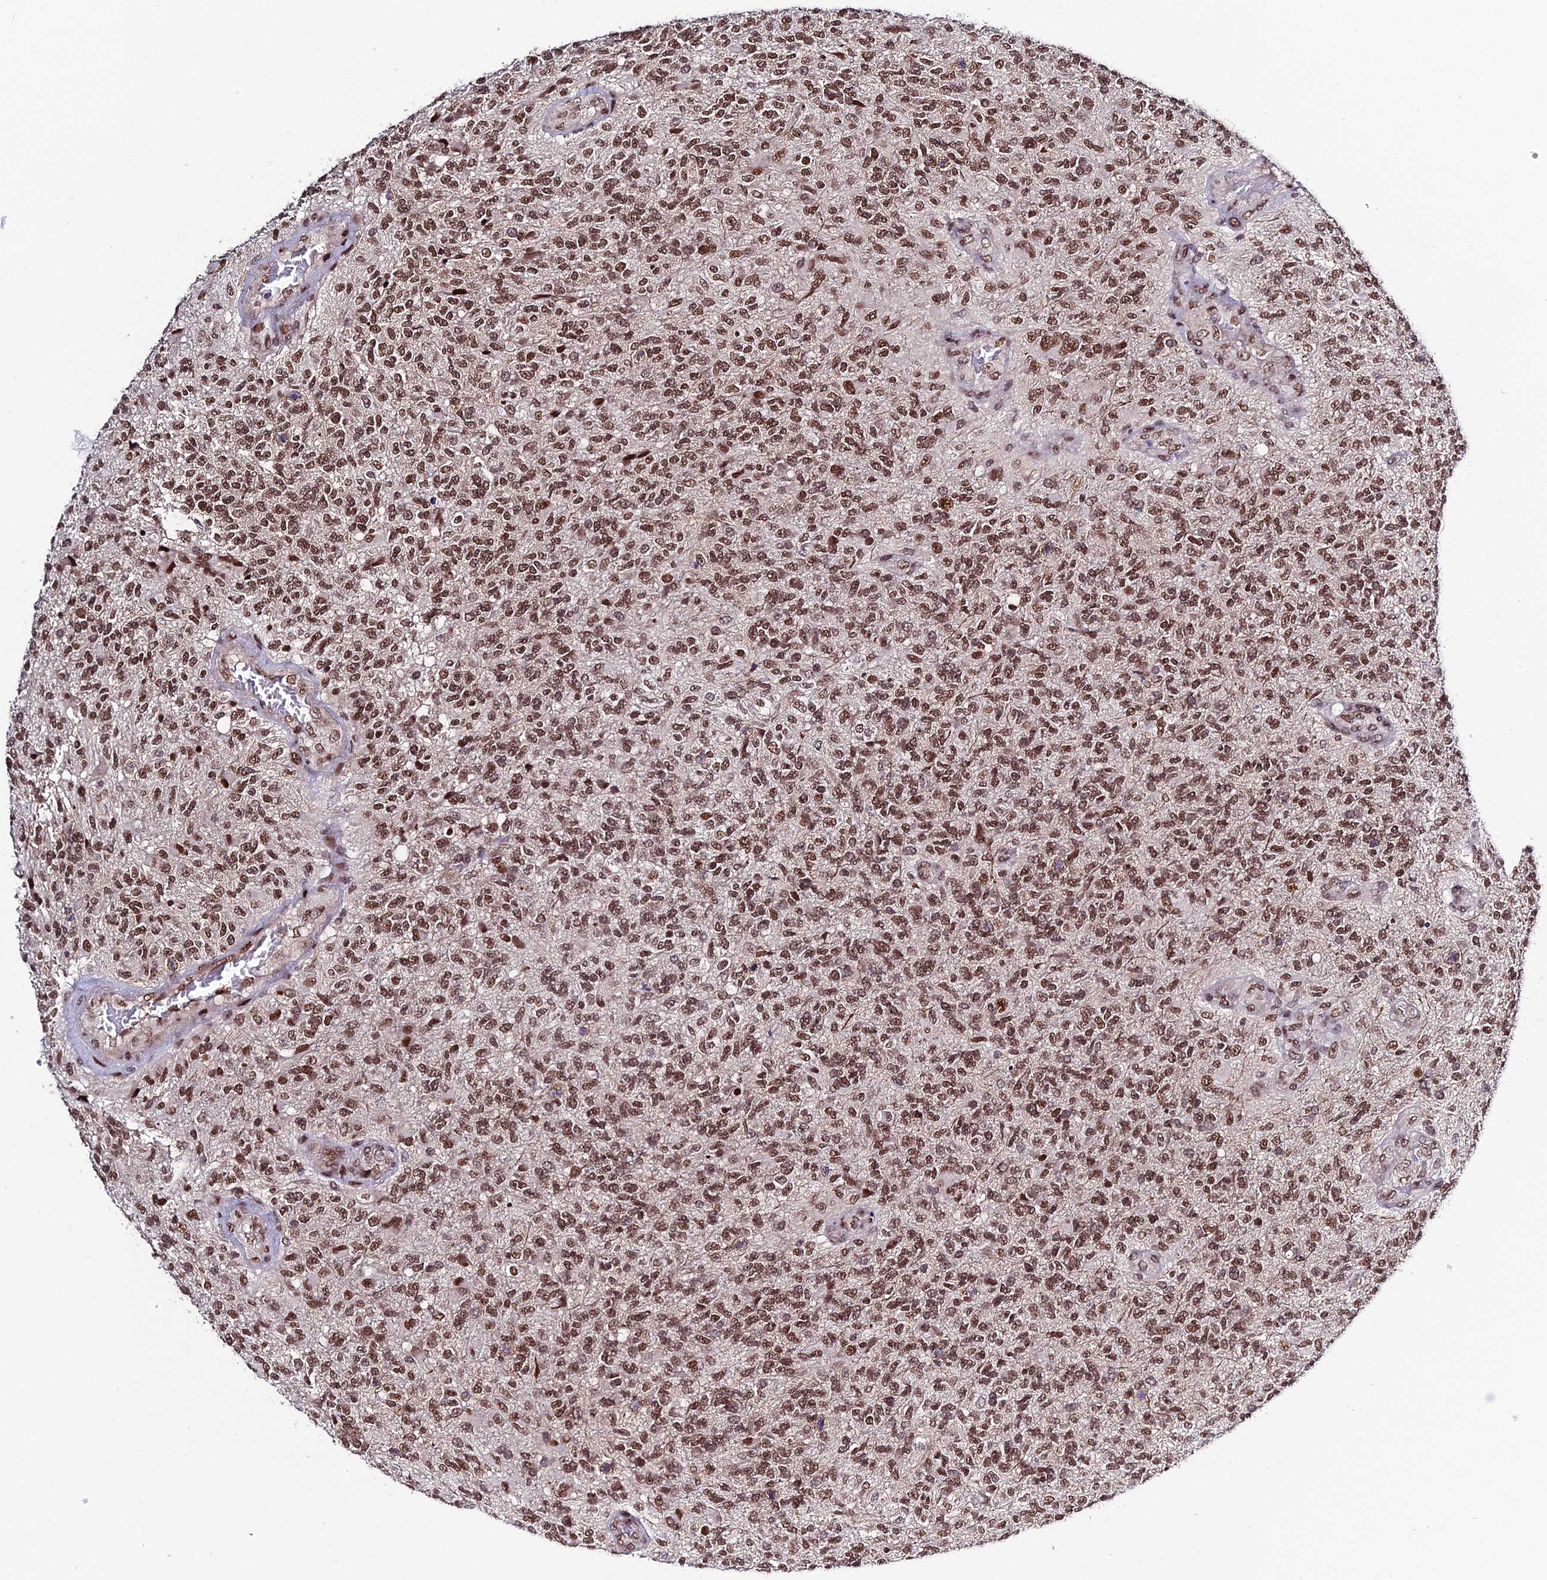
{"staining": {"intensity": "moderate", "quantity": ">75%", "location": "nuclear"}, "tissue": "glioma", "cell_type": "Tumor cells", "image_type": "cancer", "snomed": [{"axis": "morphology", "description": "Glioma, malignant, High grade"}, {"axis": "topography", "description": "Brain"}], "caption": "DAB (3,3'-diaminobenzidine) immunohistochemical staining of malignant glioma (high-grade) displays moderate nuclear protein expression in about >75% of tumor cells.", "gene": "SYT15", "patient": {"sex": "male", "age": 56}}